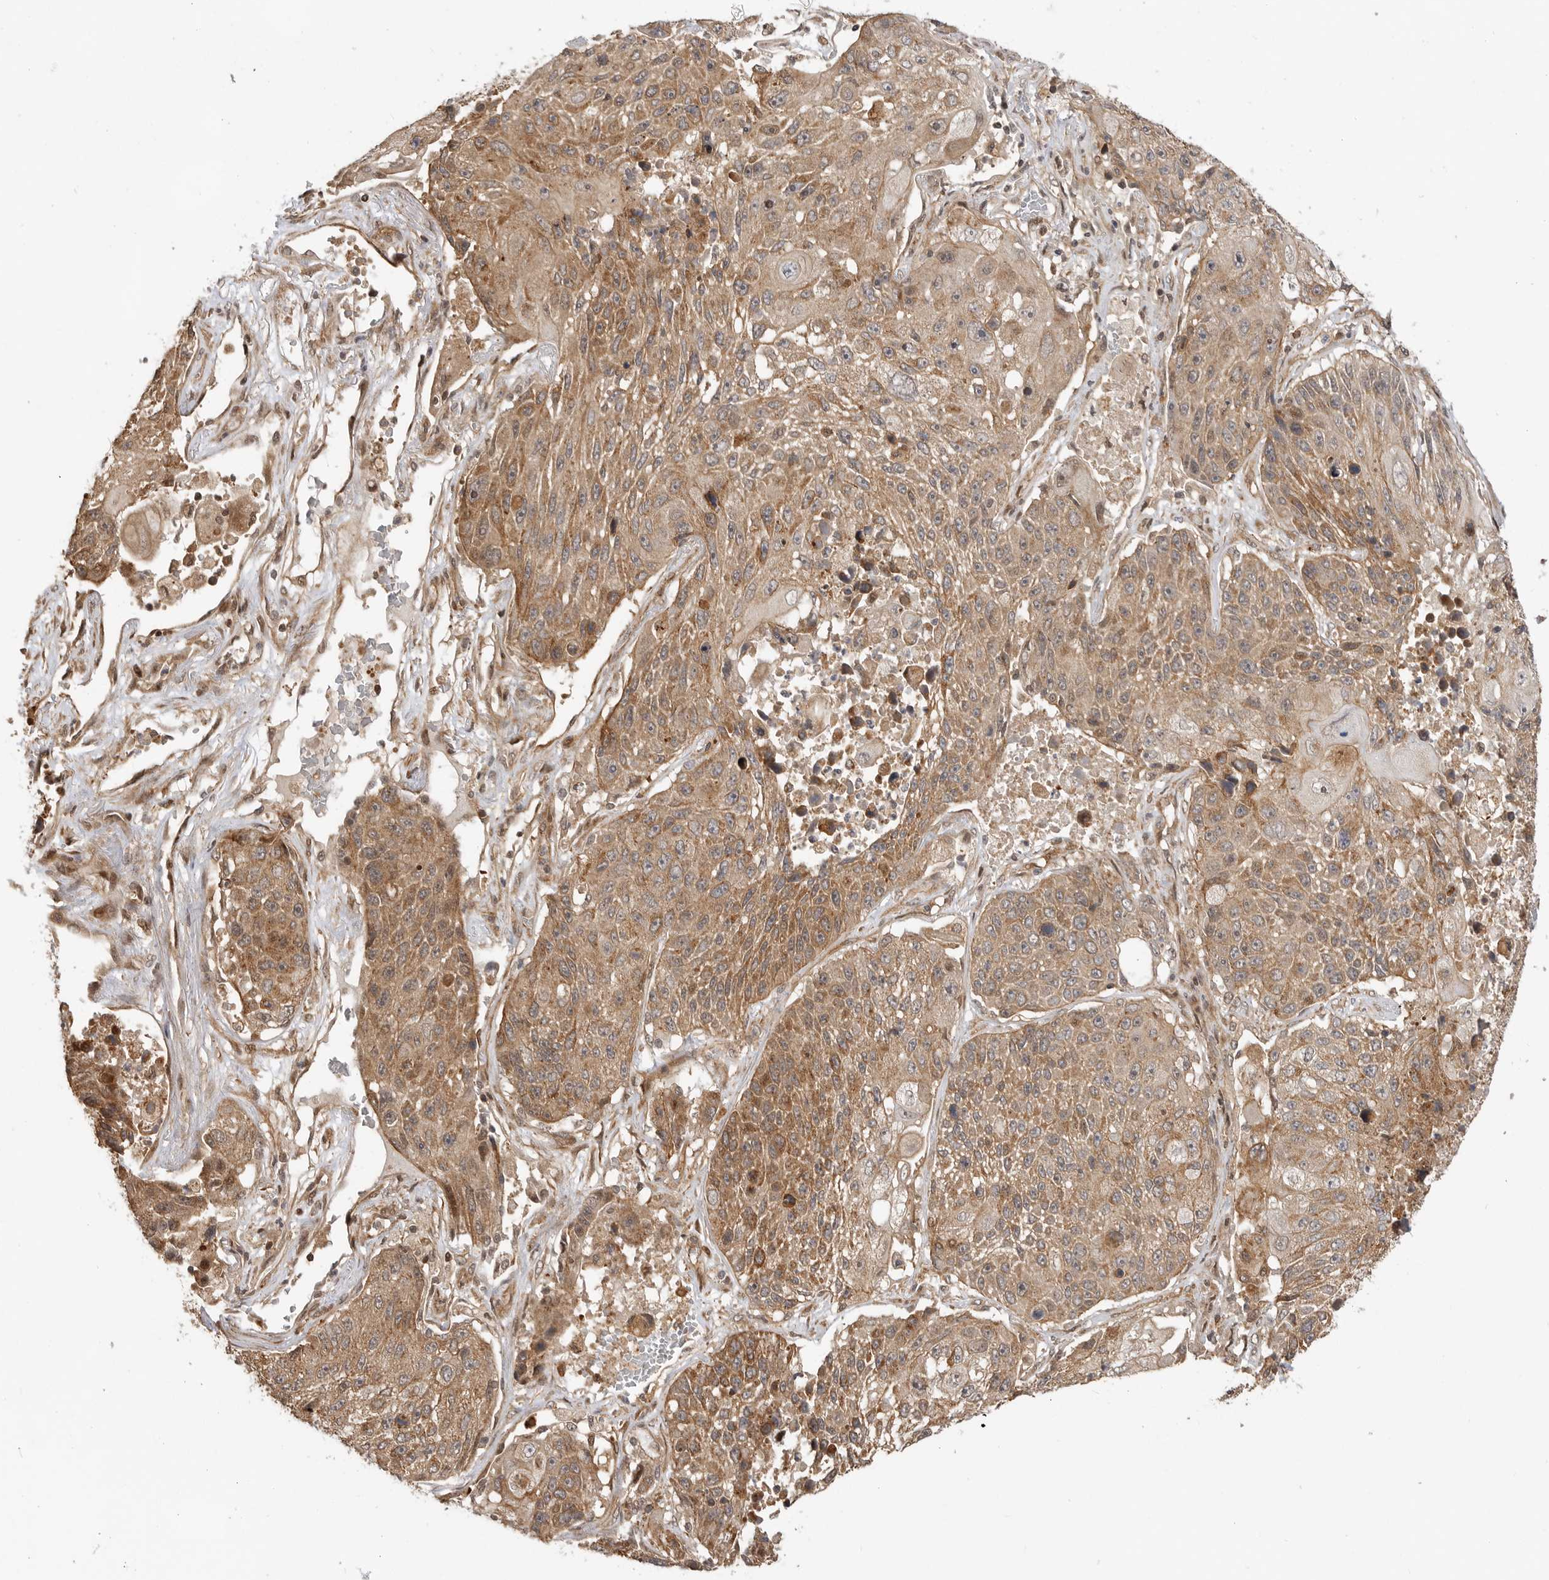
{"staining": {"intensity": "moderate", "quantity": ">75%", "location": "cytoplasmic/membranous"}, "tissue": "lung cancer", "cell_type": "Tumor cells", "image_type": "cancer", "snomed": [{"axis": "morphology", "description": "Squamous cell carcinoma, NOS"}, {"axis": "topography", "description": "Lung"}], "caption": "Moderate cytoplasmic/membranous staining for a protein is identified in about >75% of tumor cells of lung cancer (squamous cell carcinoma) using IHC.", "gene": "ADPRS", "patient": {"sex": "male", "age": 61}}